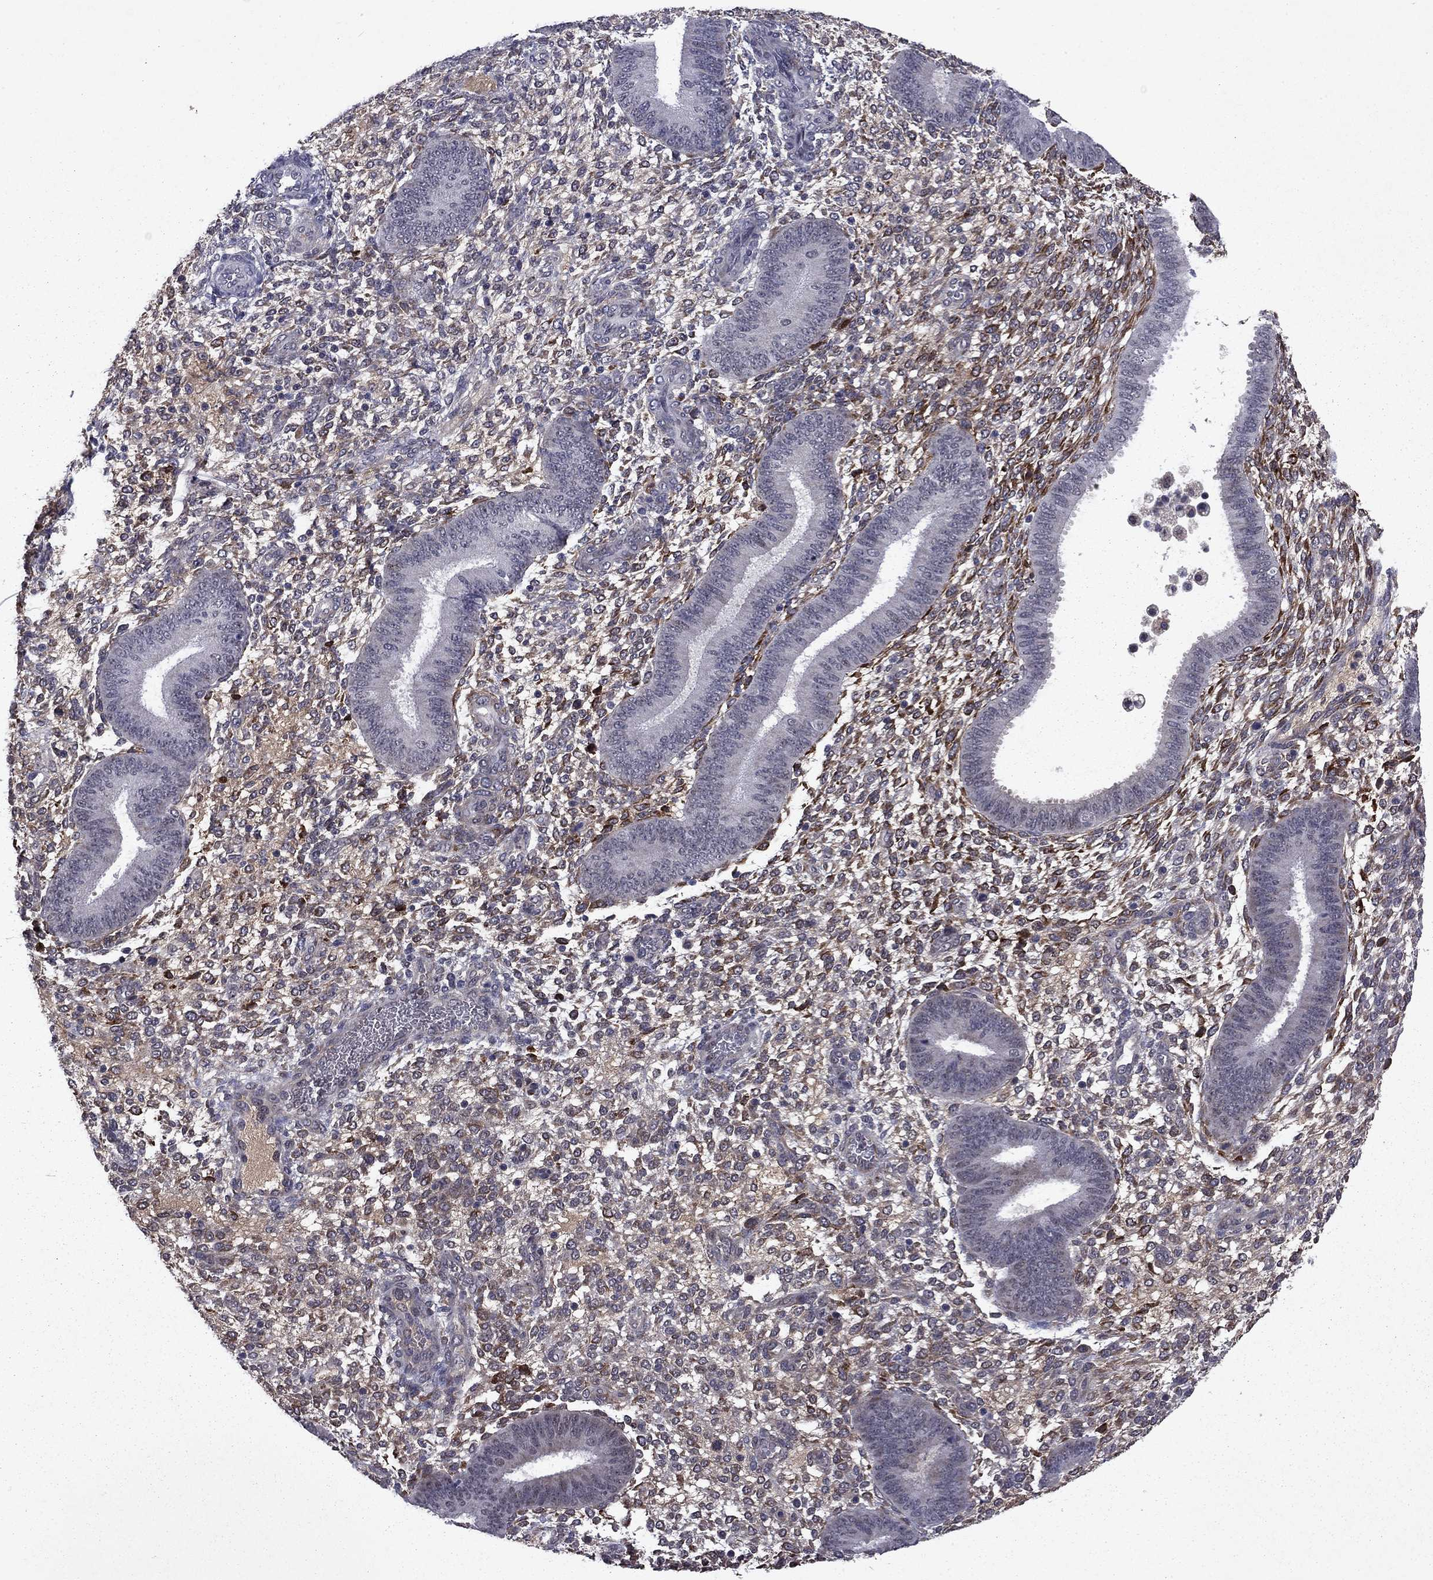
{"staining": {"intensity": "negative", "quantity": "none", "location": "none"}, "tissue": "endometrium", "cell_type": "Cells in endometrial stroma", "image_type": "normal", "snomed": [{"axis": "morphology", "description": "Normal tissue, NOS"}, {"axis": "topography", "description": "Endometrium"}], "caption": "This is a image of IHC staining of normal endometrium, which shows no staining in cells in endometrial stroma. (Immunohistochemistry (ihc), brightfield microscopy, high magnification).", "gene": "ECM1", "patient": {"sex": "female", "age": 39}}